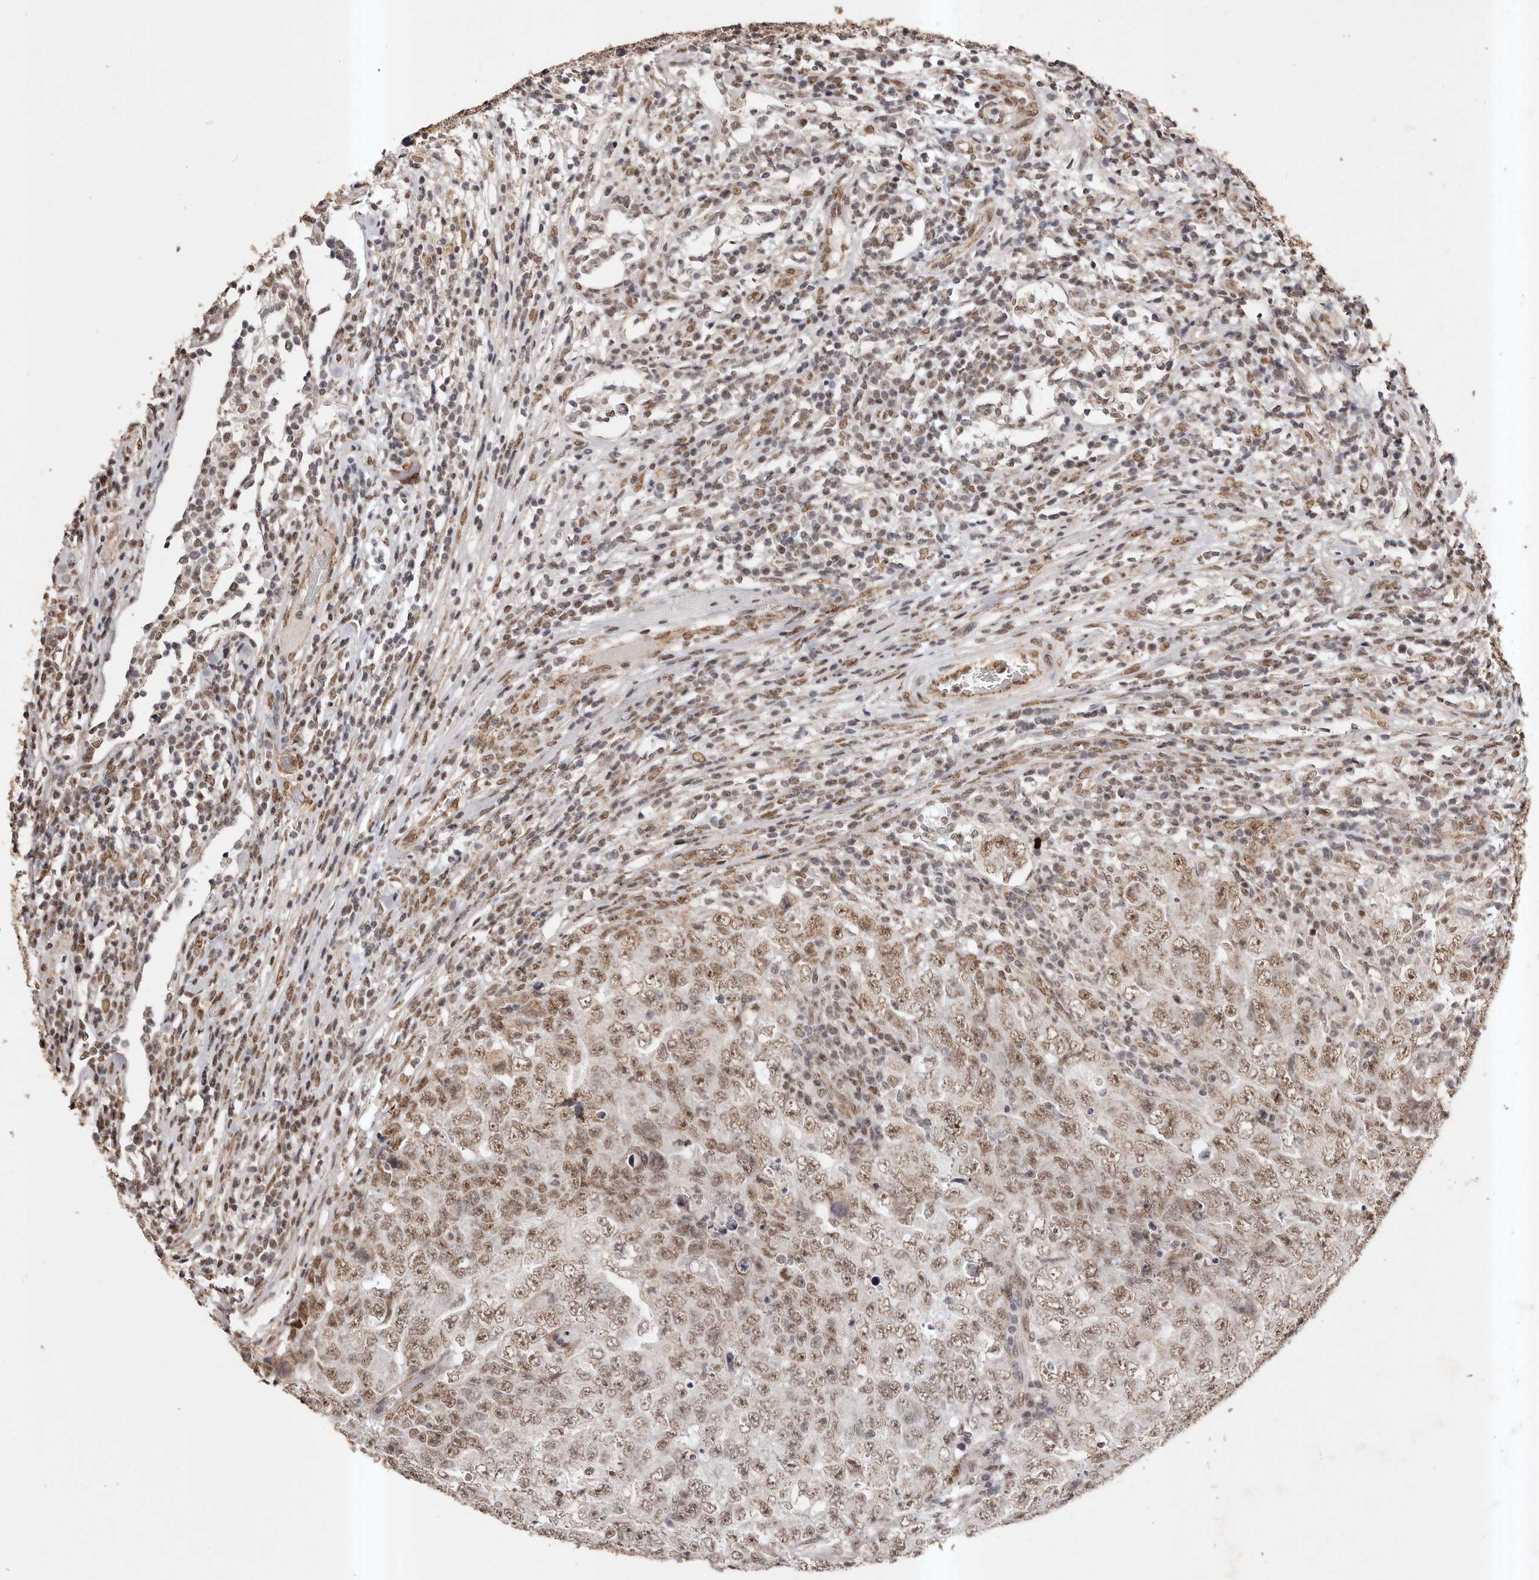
{"staining": {"intensity": "moderate", "quantity": ">75%", "location": "nuclear"}, "tissue": "testis cancer", "cell_type": "Tumor cells", "image_type": "cancer", "snomed": [{"axis": "morphology", "description": "Carcinoma, Embryonal, NOS"}, {"axis": "topography", "description": "Testis"}], "caption": "Immunohistochemistry (IHC) (DAB (3,3'-diaminobenzidine)) staining of testis cancer exhibits moderate nuclear protein positivity in about >75% of tumor cells.", "gene": "RPS6KA5", "patient": {"sex": "male", "age": 26}}